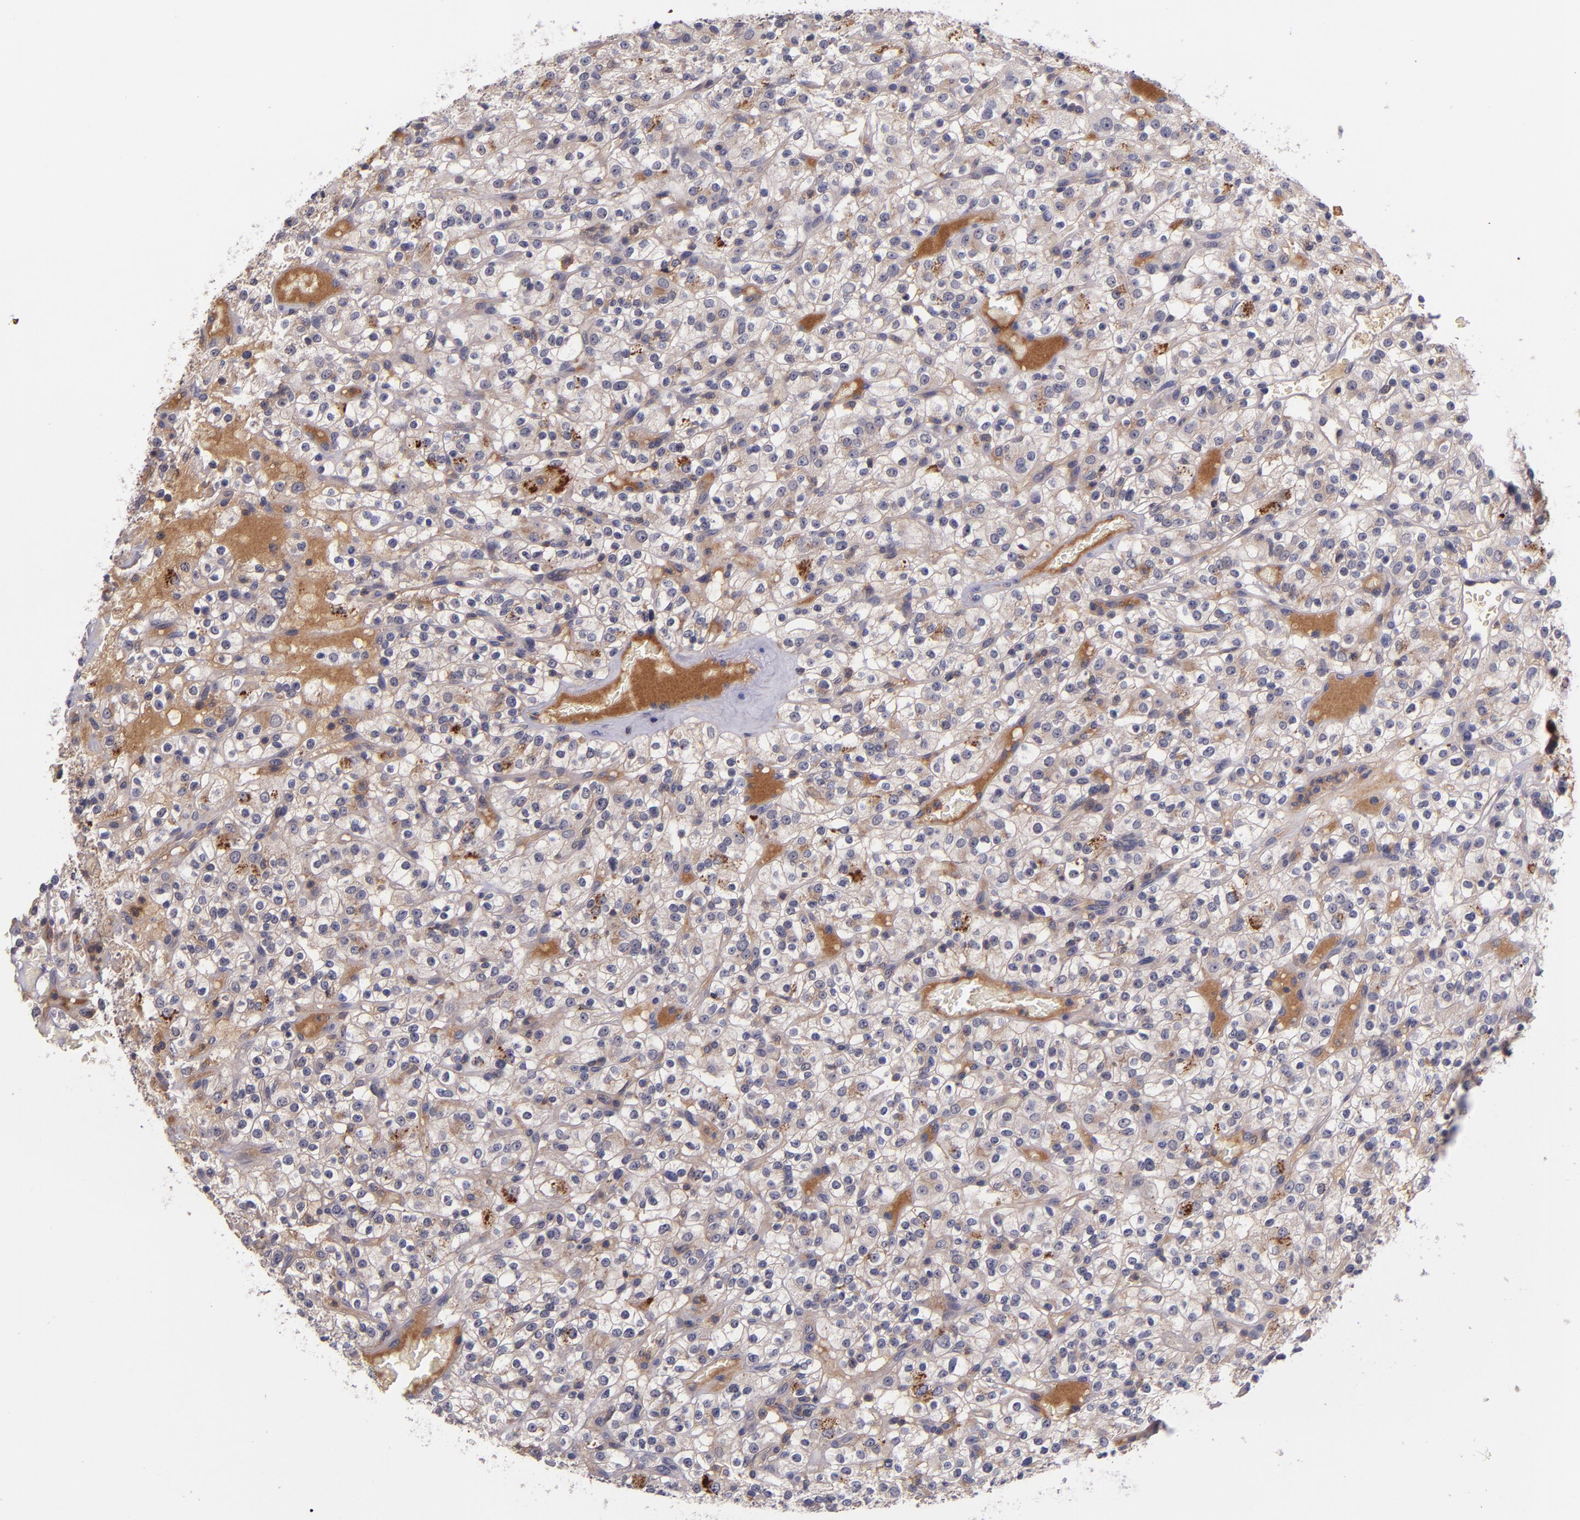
{"staining": {"intensity": "moderate", "quantity": ">75%", "location": "cytoplasmic/membranous"}, "tissue": "renal cancer", "cell_type": "Tumor cells", "image_type": "cancer", "snomed": [{"axis": "morphology", "description": "Normal tissue, NOS"}, {"axis": "morphology", "description": "Adenocarcinoma, NOS"}, {"axis": "topography", "description": "Kidney"}], "caption": "Moderate cytoplasmic/membranous staining for a protein is seen in approximately >75% of tumor cells of renal adenocarcinoma using immunohistochemistry.", "gene": "RBP4", "patient": {"sex": "female", "age": 72}}